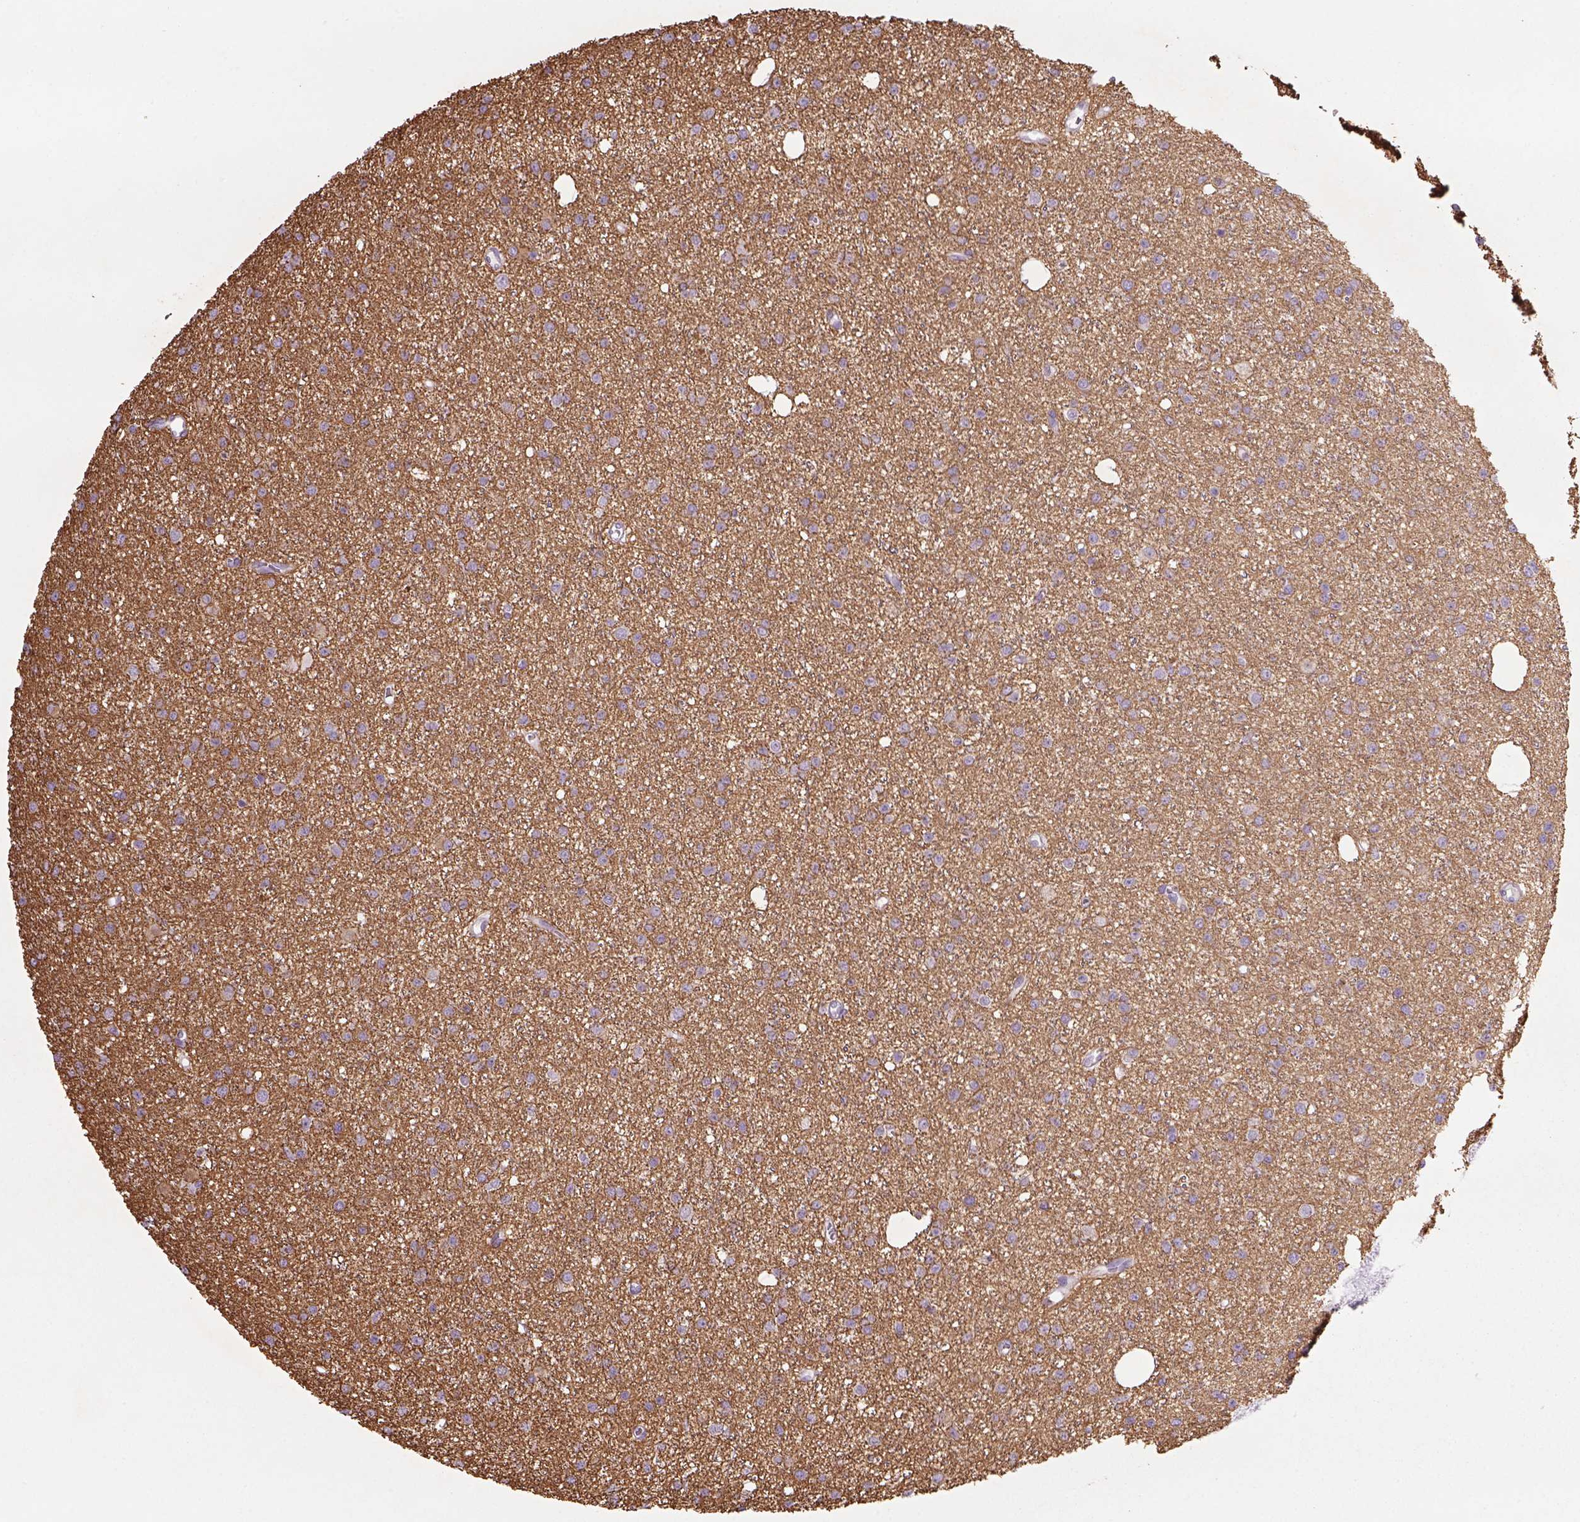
{"staining": {"intensity": "negative", "quantity": "none", "location": "none"}, "tissue": "glioma", "cell_type": "Tumor cells", "image_type": "cancer", "snomed": [{"axis": "morphology", "description": "Glioma, malignant, Low grade"}, {"axis": "topography", "description": "Brain"}], "caption": "Immunohistochemistry of human glioma exhibits no staining in tumor cells.", "gene": "TENM4", "patient": {"sex": "male", "age": 27}}